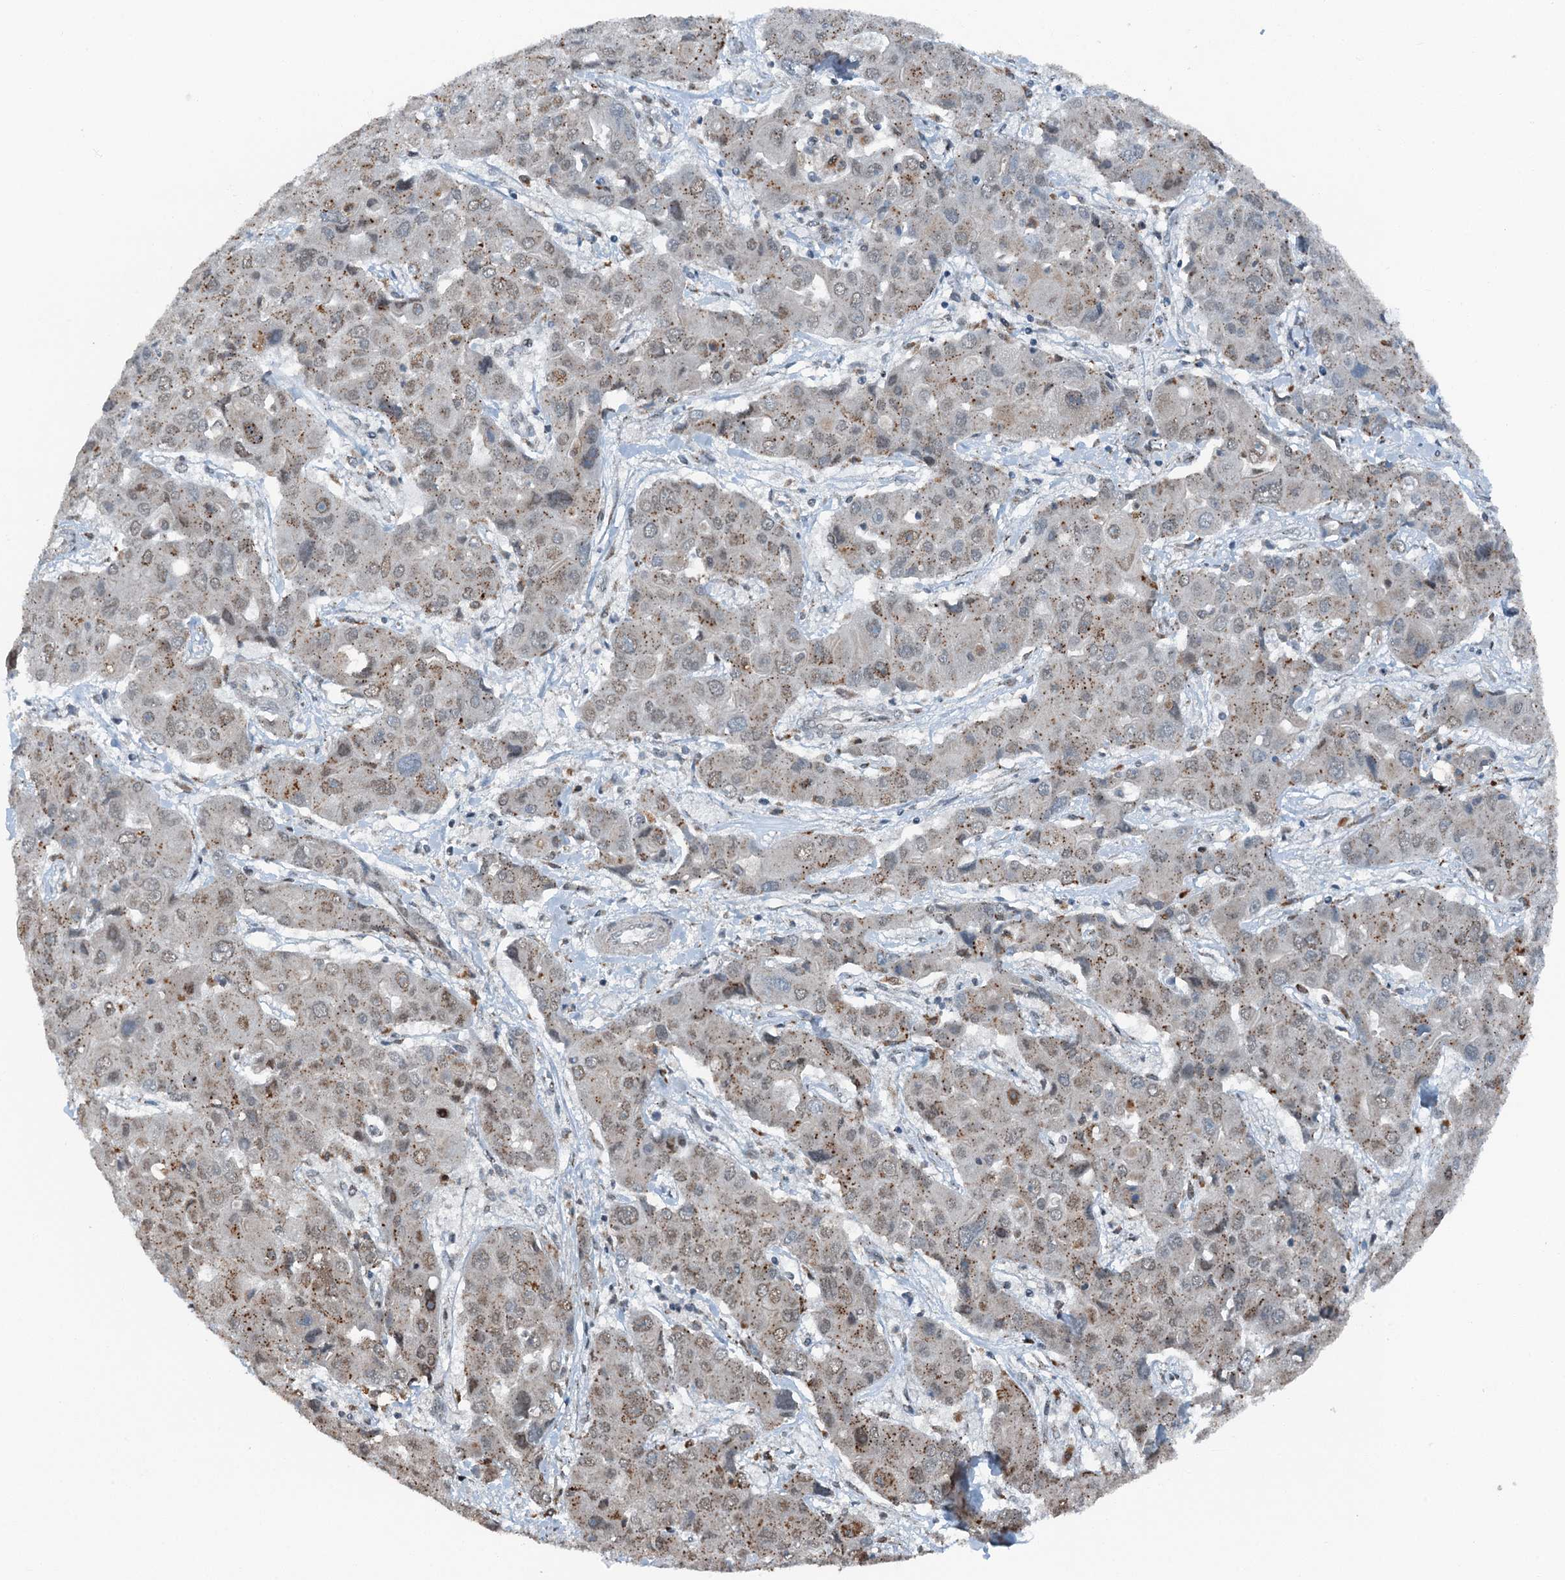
{"staining": {"intensity": "weak", "quantity": "25%-75%", "location": "cytoplasmic/membranous"}, "tissue": "liver cancer", "cell_type": "Tumor cells", "image_type": "cancer", "snomed": [{"axis": "morphology", "description": "Cholangiocarcinoma"}, {"axis": "topography", "description": "Liver"}], "caption": "Human liver cholangiocarcinoma stained for a protein (brown) displays weak cytoplasmic/membranous positive expression in approximately 25%-75% of tumor cells.", "gene": "BMERB1", "patient": {"sex": "male", "age": 67}}